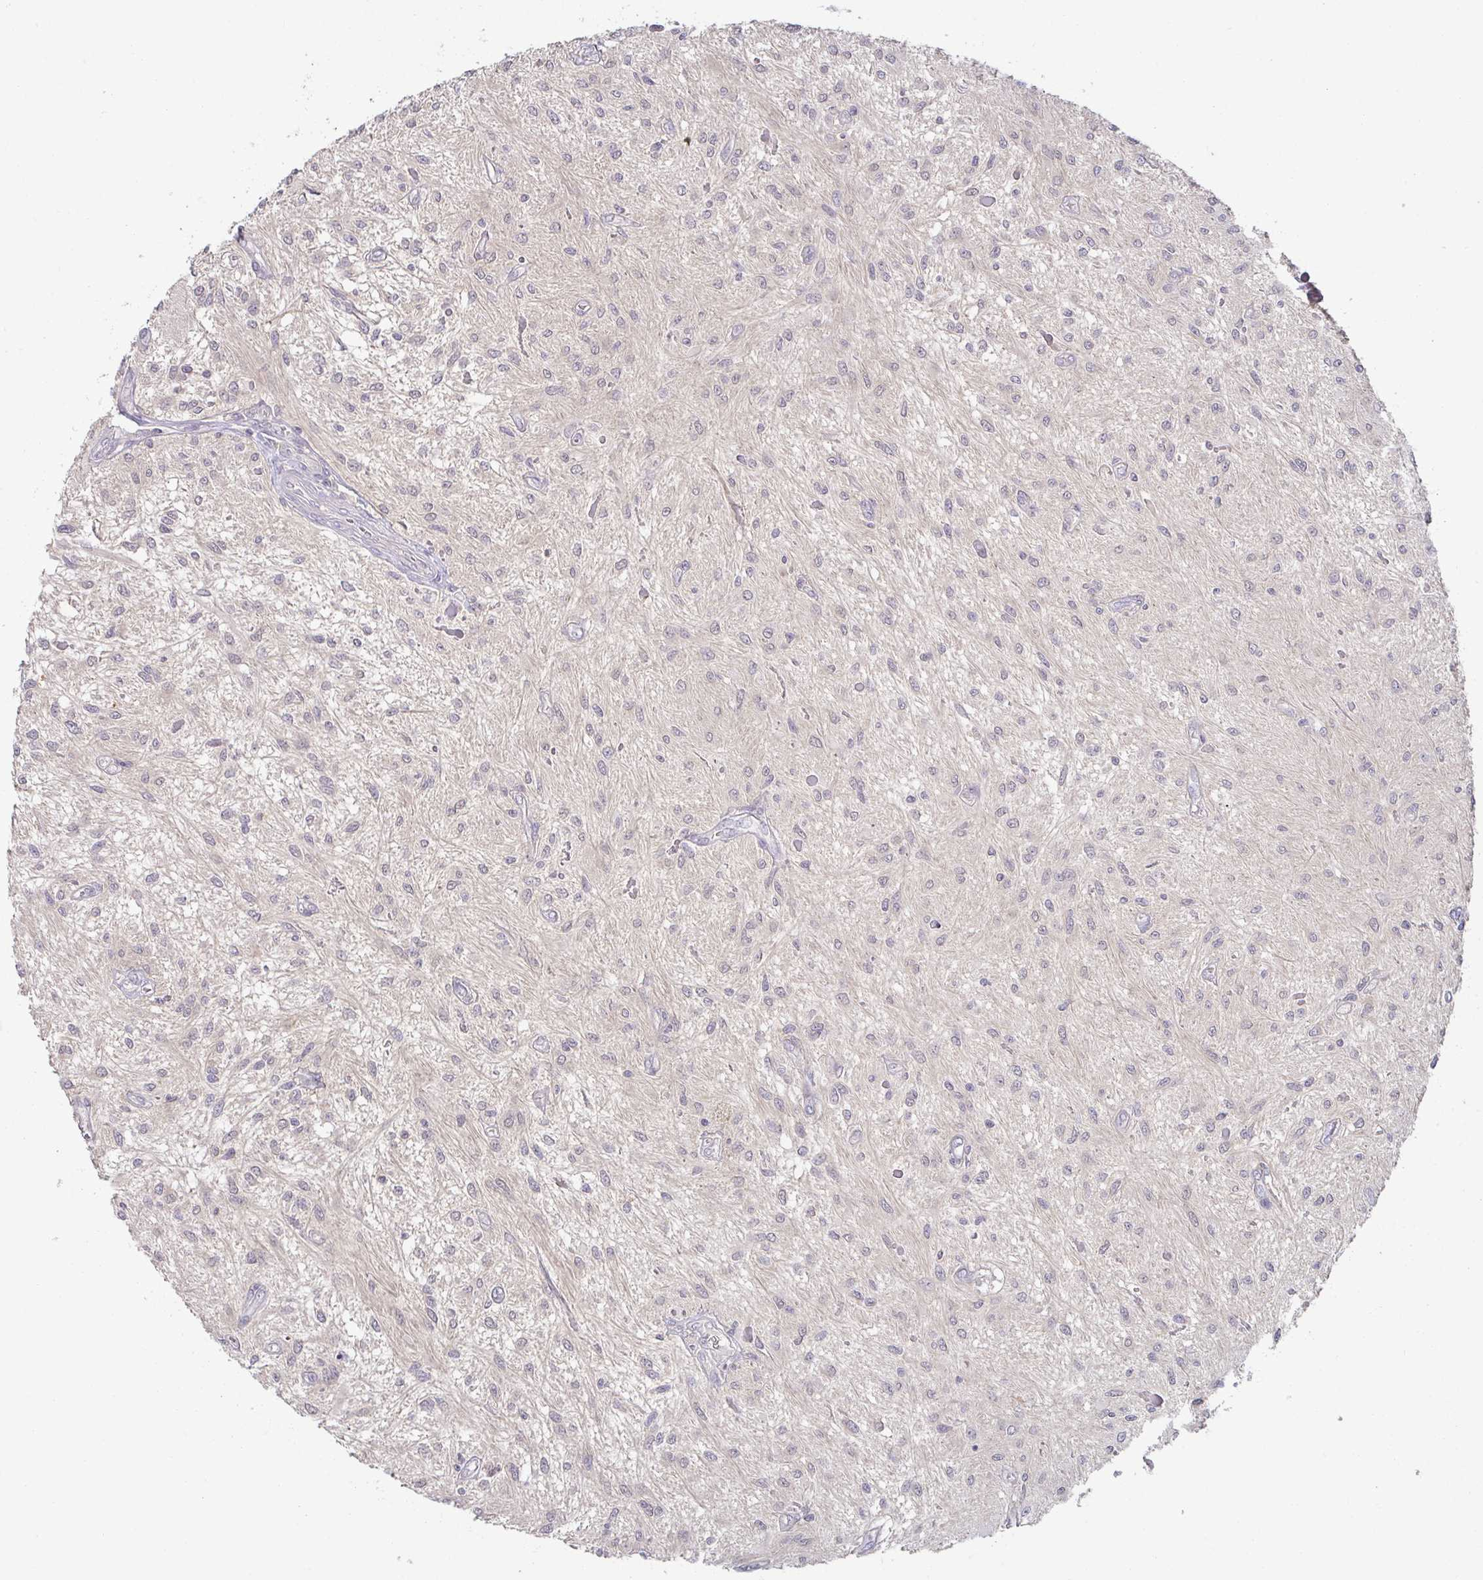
{"staining": {"intensity": "negative", "quantity": "none", "location": "none"}, "tissue": "glioma", "cell_type": "Tumor cells", "image_type": "cancer", "snomed": [{"axis": "morphology", "description": "Glioma, malignant, Low grade"}, {"axis": "topography", "description": "Cerebellum"}], "caption": "DAB (3,3'-diaminobenzidine) immunohistochemical staining of human malignant low-grade glioma reveals no significant staining in tumor cells.", "gene": "GSTM1", "patient": {"sex": "female", "age": 14}}